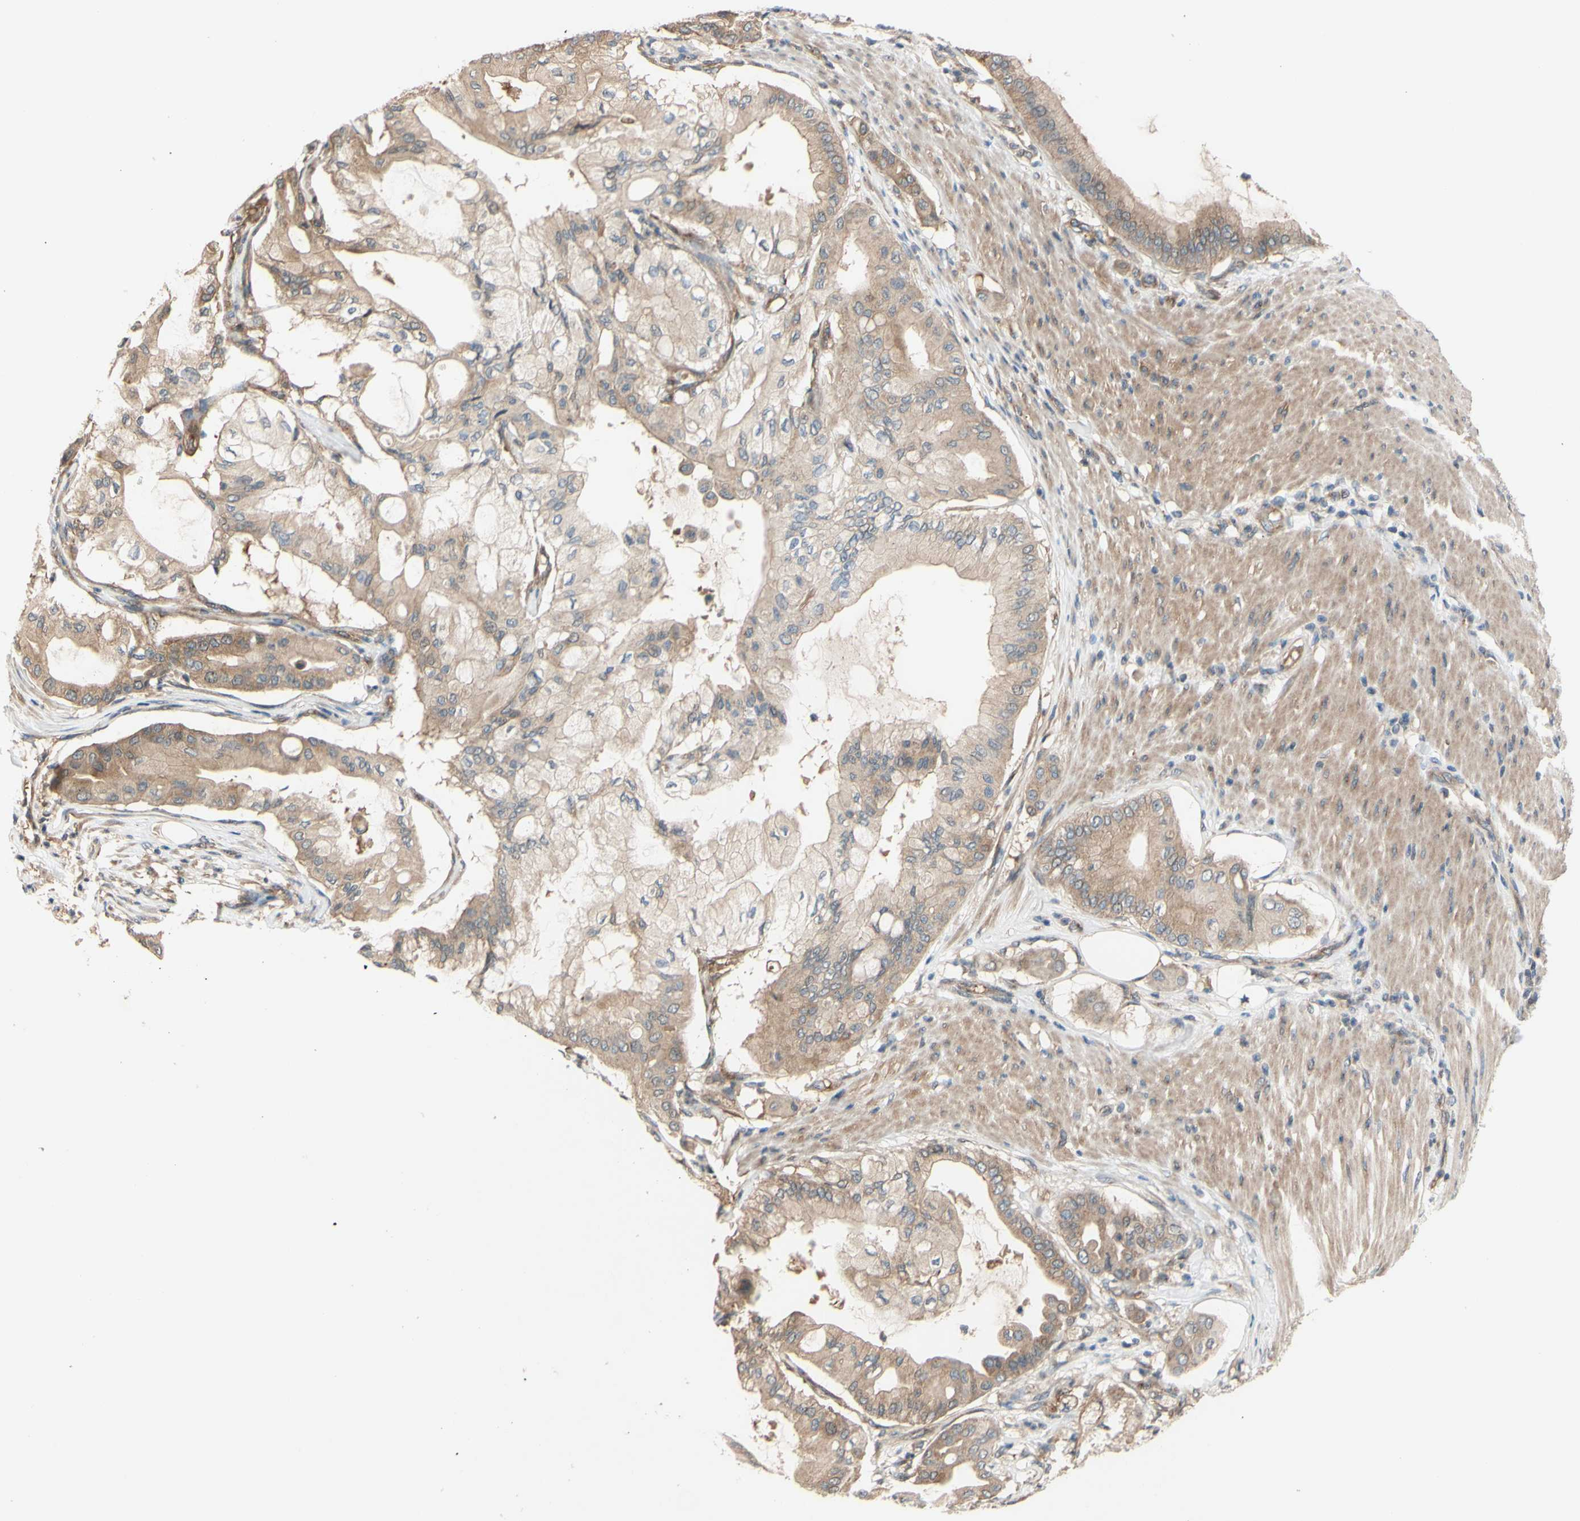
{"staining": {"intensity": "moderate", "quantity": ">75%", "location": "cytoplasmic/membranous"}, "tissue": "pancreatic cancer", "cell_type": "Tumor cells", "image_type": "cancer", "snomed": [{"axis": "morphology", "description": "Adenocarcinoma, NOS"}, {"axis": "morphology", "description": "Adenocarcinoma, metastatic, NOS"}, {"axis": "topography", "description": "Lymph node"}, {"axis": "topography", "description": "Pancreas"}, {"axis": "topography", "description": "Duodenum"}], "caption": "Pancreatic cancer tissue reveals moderate cytoplasmic/membranous expression in approximately >75% of tumor cells", "gene": "DYNLRB1", "patient": {"sex": "female", "age": 64}}